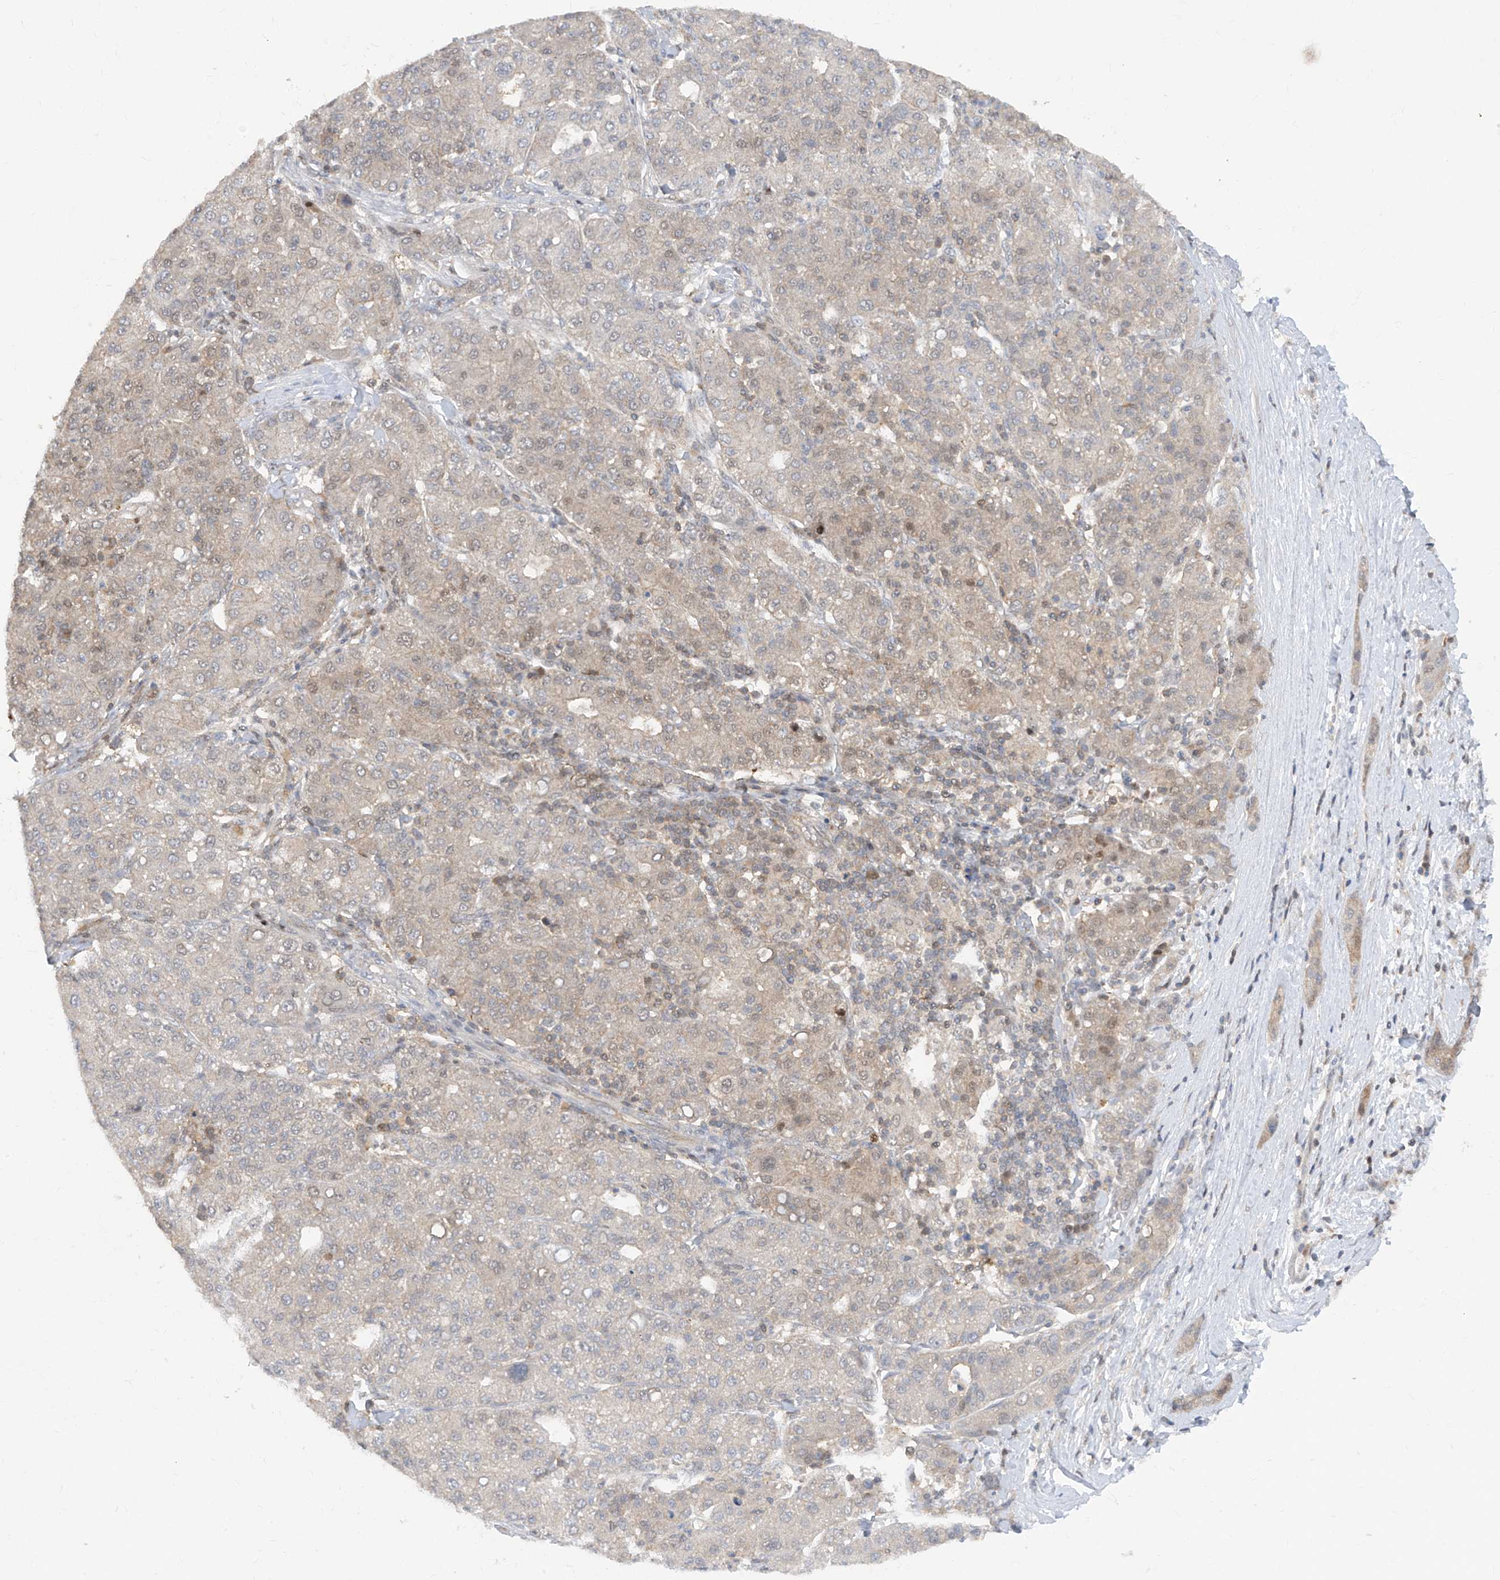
{"staining": {"intensity": "weak", "quantity": "<25%", "location": "cytoplasmic/membranous,nuclear"}, "tissue": "liver cancer", "cell_type": "Tumor cells", "image_type": "cancer", "snomed": [{"axis": "morphology", "description": "Carcinoma, Hepatocellular, NOS"}, {"axis": "topography", "description": "Liver"}], "caption": "There is no significant expression in tumor cells of hepatocellular carcinoma (liver).", "gene": "ZNF358", "patient": {"sex": "male", "age": 65}}